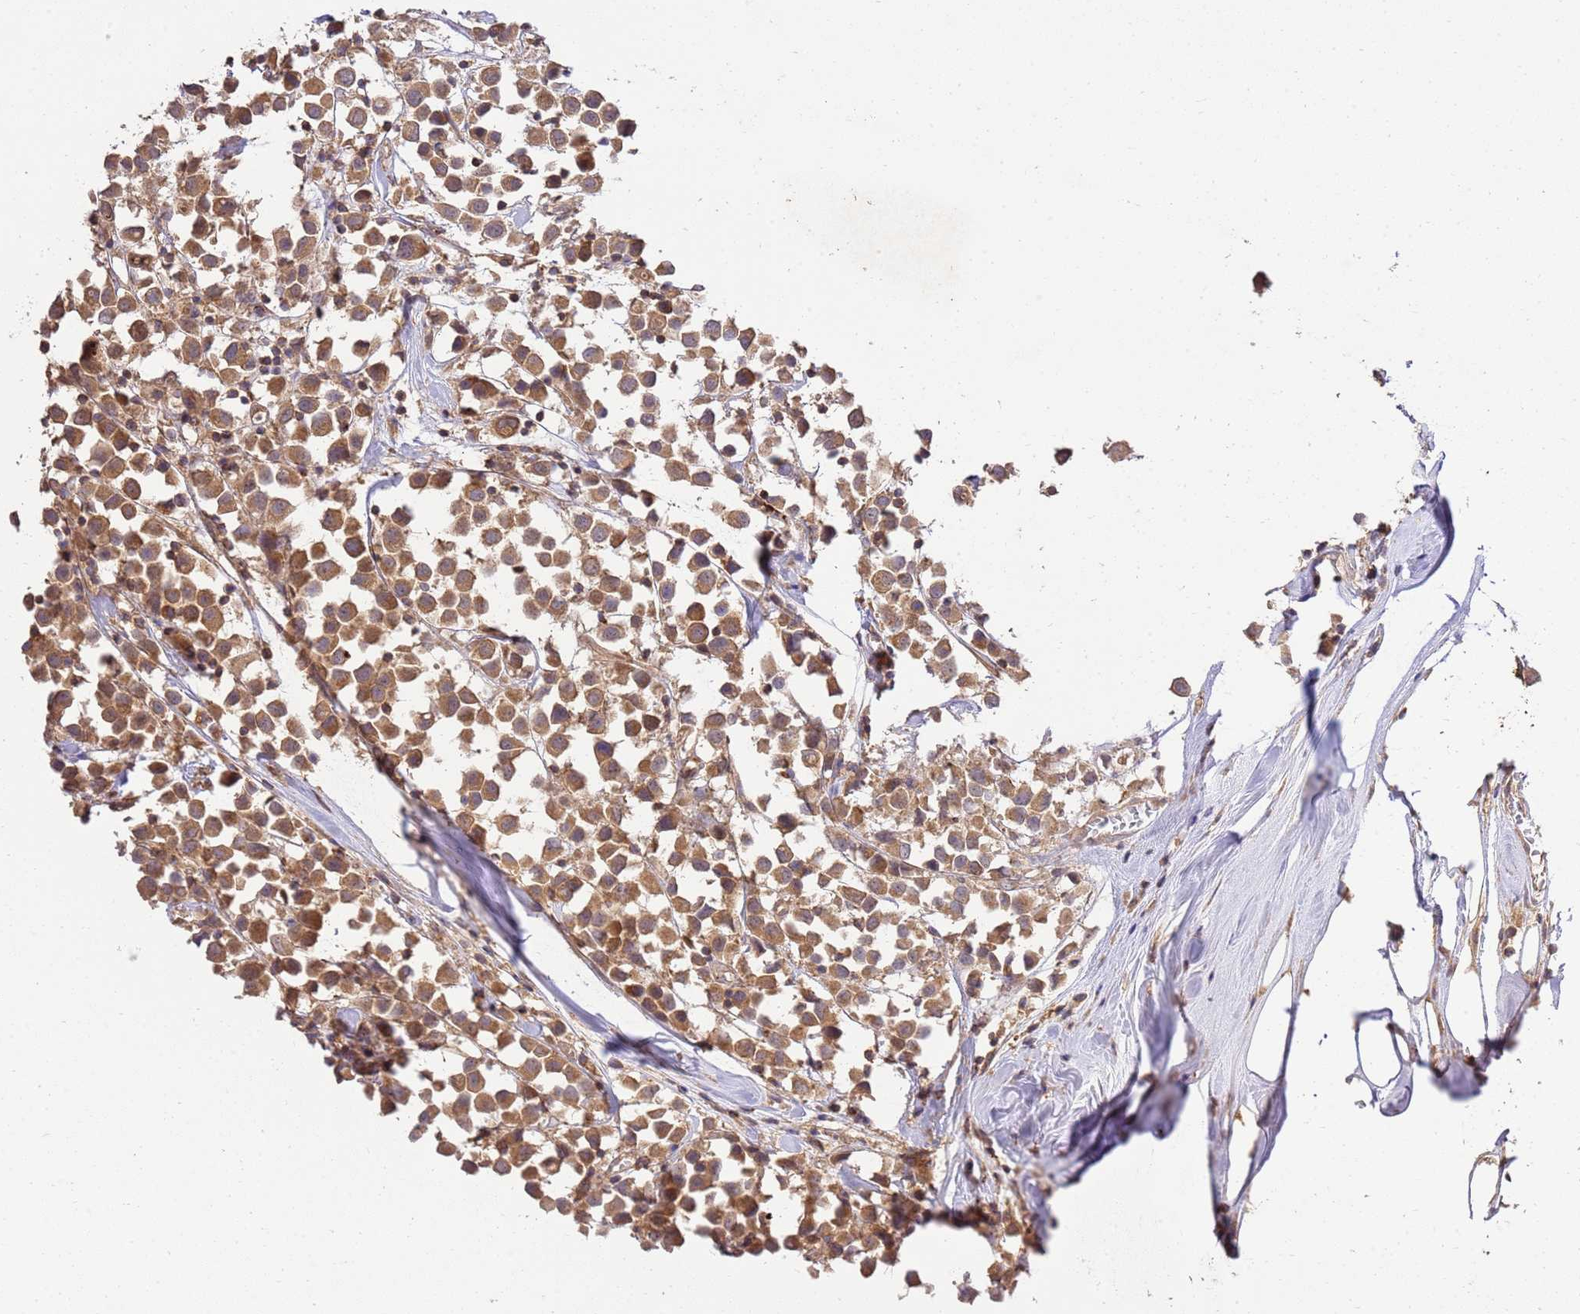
{"staining": {"intensity": "moderate", "quantity": ">75%", "location": "cytoplasmic/membranous,nuclear"}, "tissue": "breast cancer", "cell_type": "Tumor cells", "image_type": "cancer", "snomed": [{"axis": "morphology", "description": "Duct carcinoma"}, {"axis": "topography", "description": "Breast"}], "caption": "Breast intraductal carcinoma tissue shows moderate cytoplasmic/membranous and nuclear staining in about >75% of tumor cells, visualized by immunohistochemistry.", "gene": "GAREM1", "patient": {"sex": "female", "age": 61}}